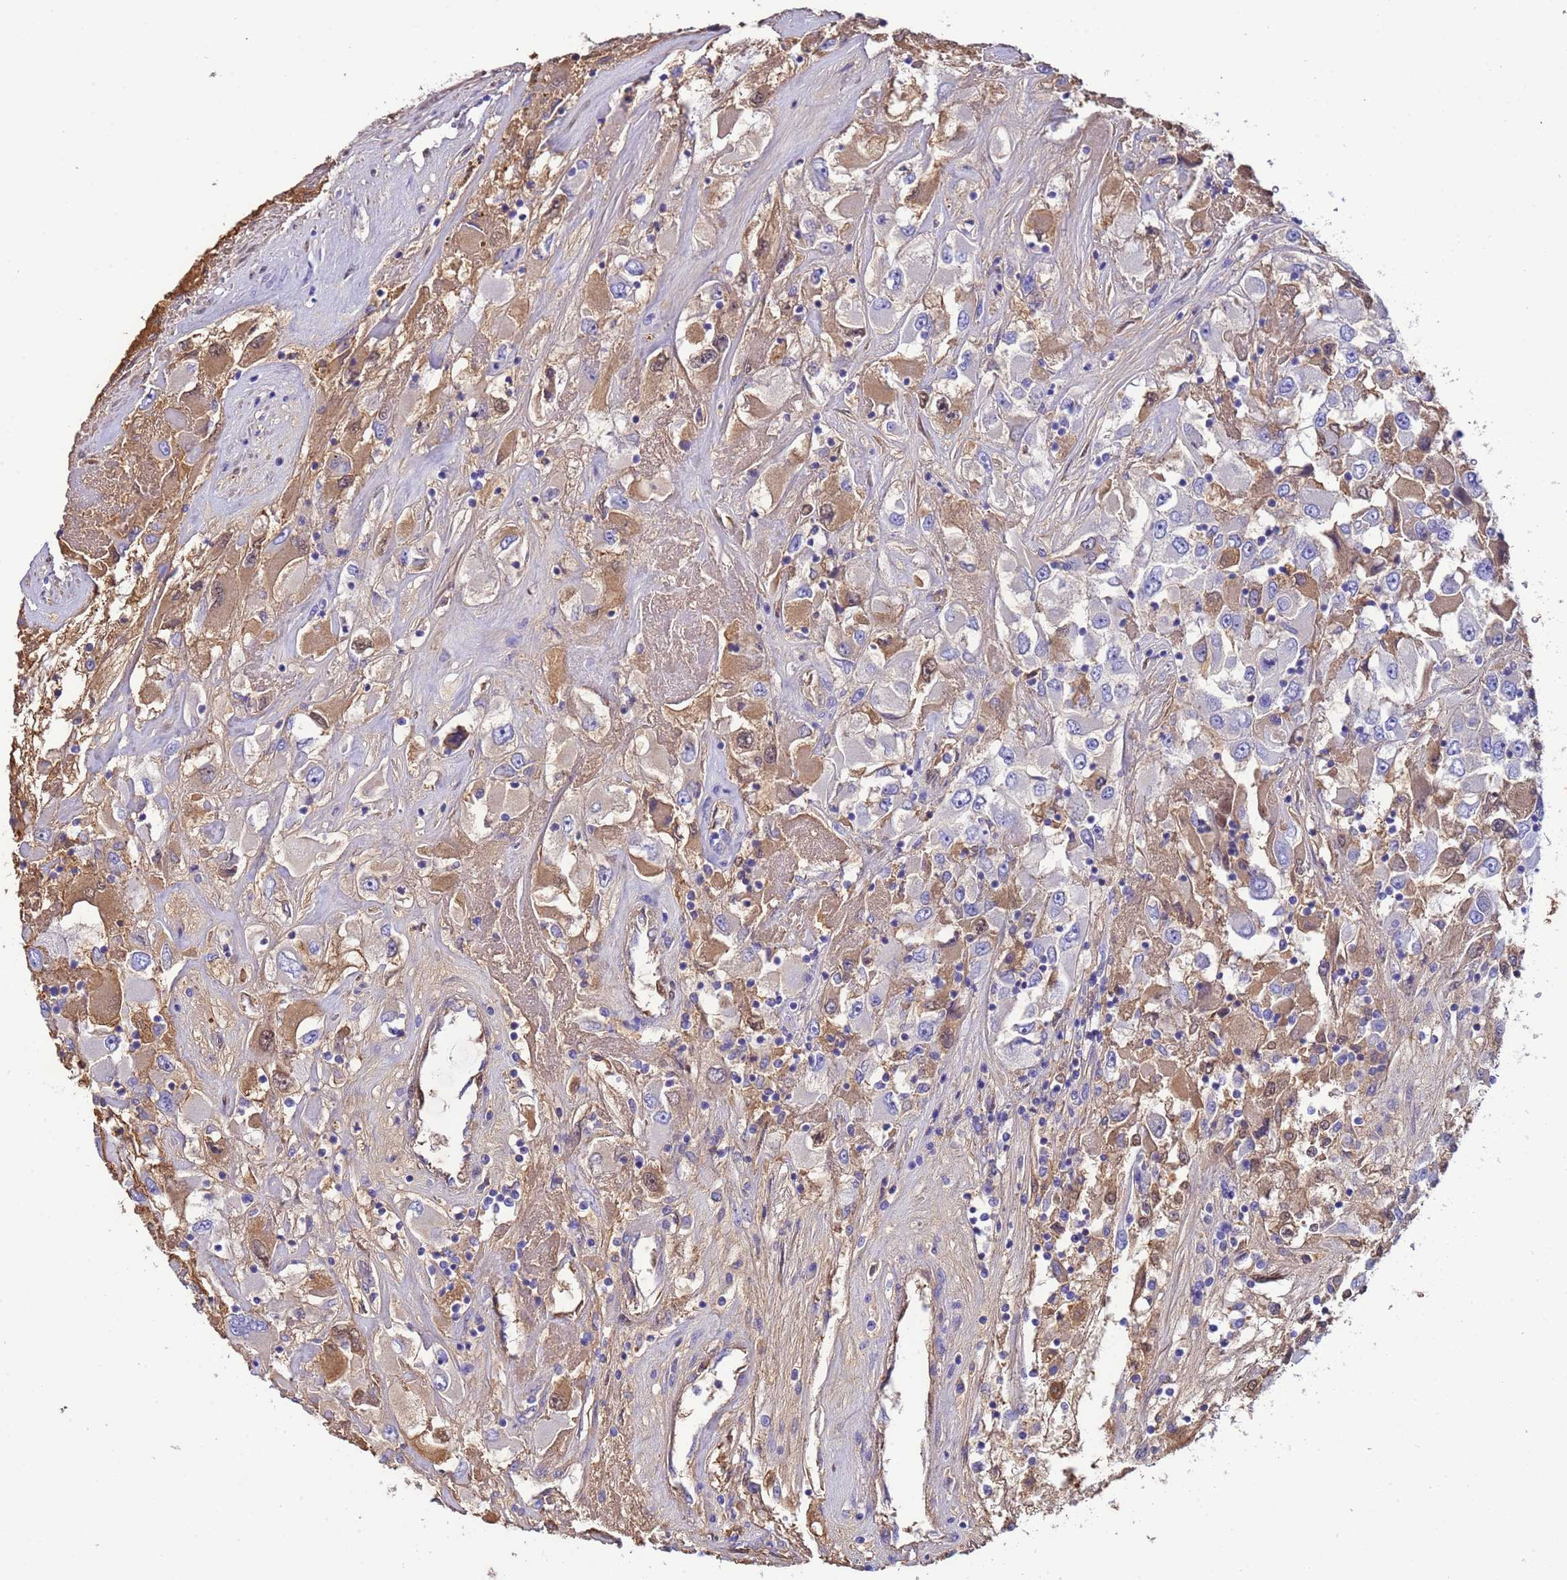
{"staining": {"intensity": "moderate", "quantity": "<25%", "location": "cytoplasmic/membranous,nuclear"}, "tissue": "renal cancer", "cell_type": "Tumor cells", "image_type": "cancer", "snomed": [{"axis": "morphology", "description": "Adenocarcinoma, NOS"}, {"axis": "topography", "description": "Kidney"}], "caption": "Brown immunohistochemical staining in human renal cancer (adenocarcinoma) shows moderate cytoplasmic/membranous and nuclear positivity in approximately <25% of tumor cells.", "gene": "H1-7", "patient": {"sex": "female", "age": 52}}